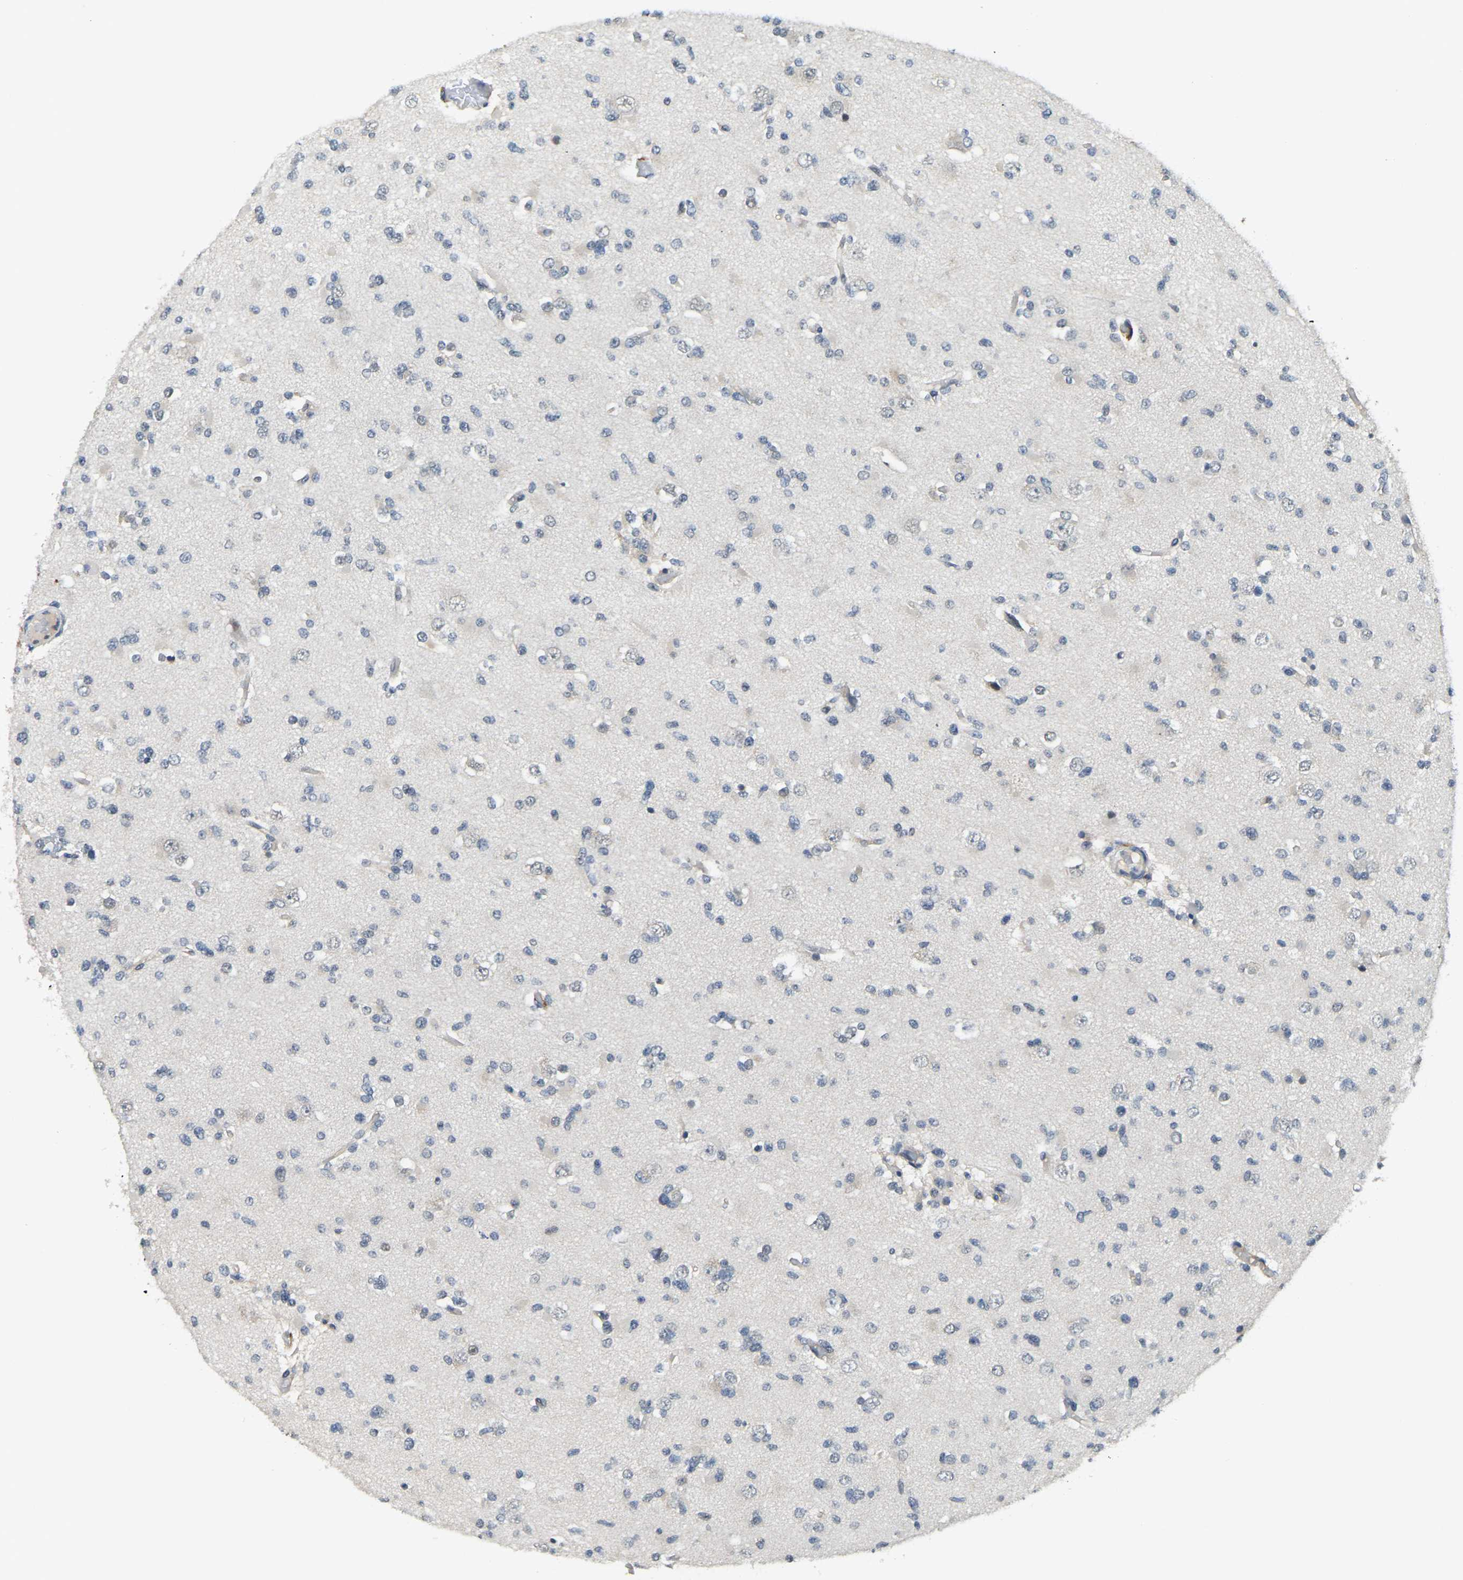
{"staining": {"intensity": "weak", "quantity": "<25%", "location": "cytoplasmic/membranous"}, "tissue": "glioma", "cell_type": "Tumor cells", "image_type": "cancer", "snomed": [{"axis": "morphology", "description": "Glioma, malignant, Low grade"}, {"axis": "topography", "description": "Brain"}], "caption": "IHC micrograph of neoplastic tissue: malignant low-grade glioma stained with DAB reveals no significant protein positivity in tumor cells.", "gene": "AHNAK", "patient": {"sex": "female", "age": 22}}